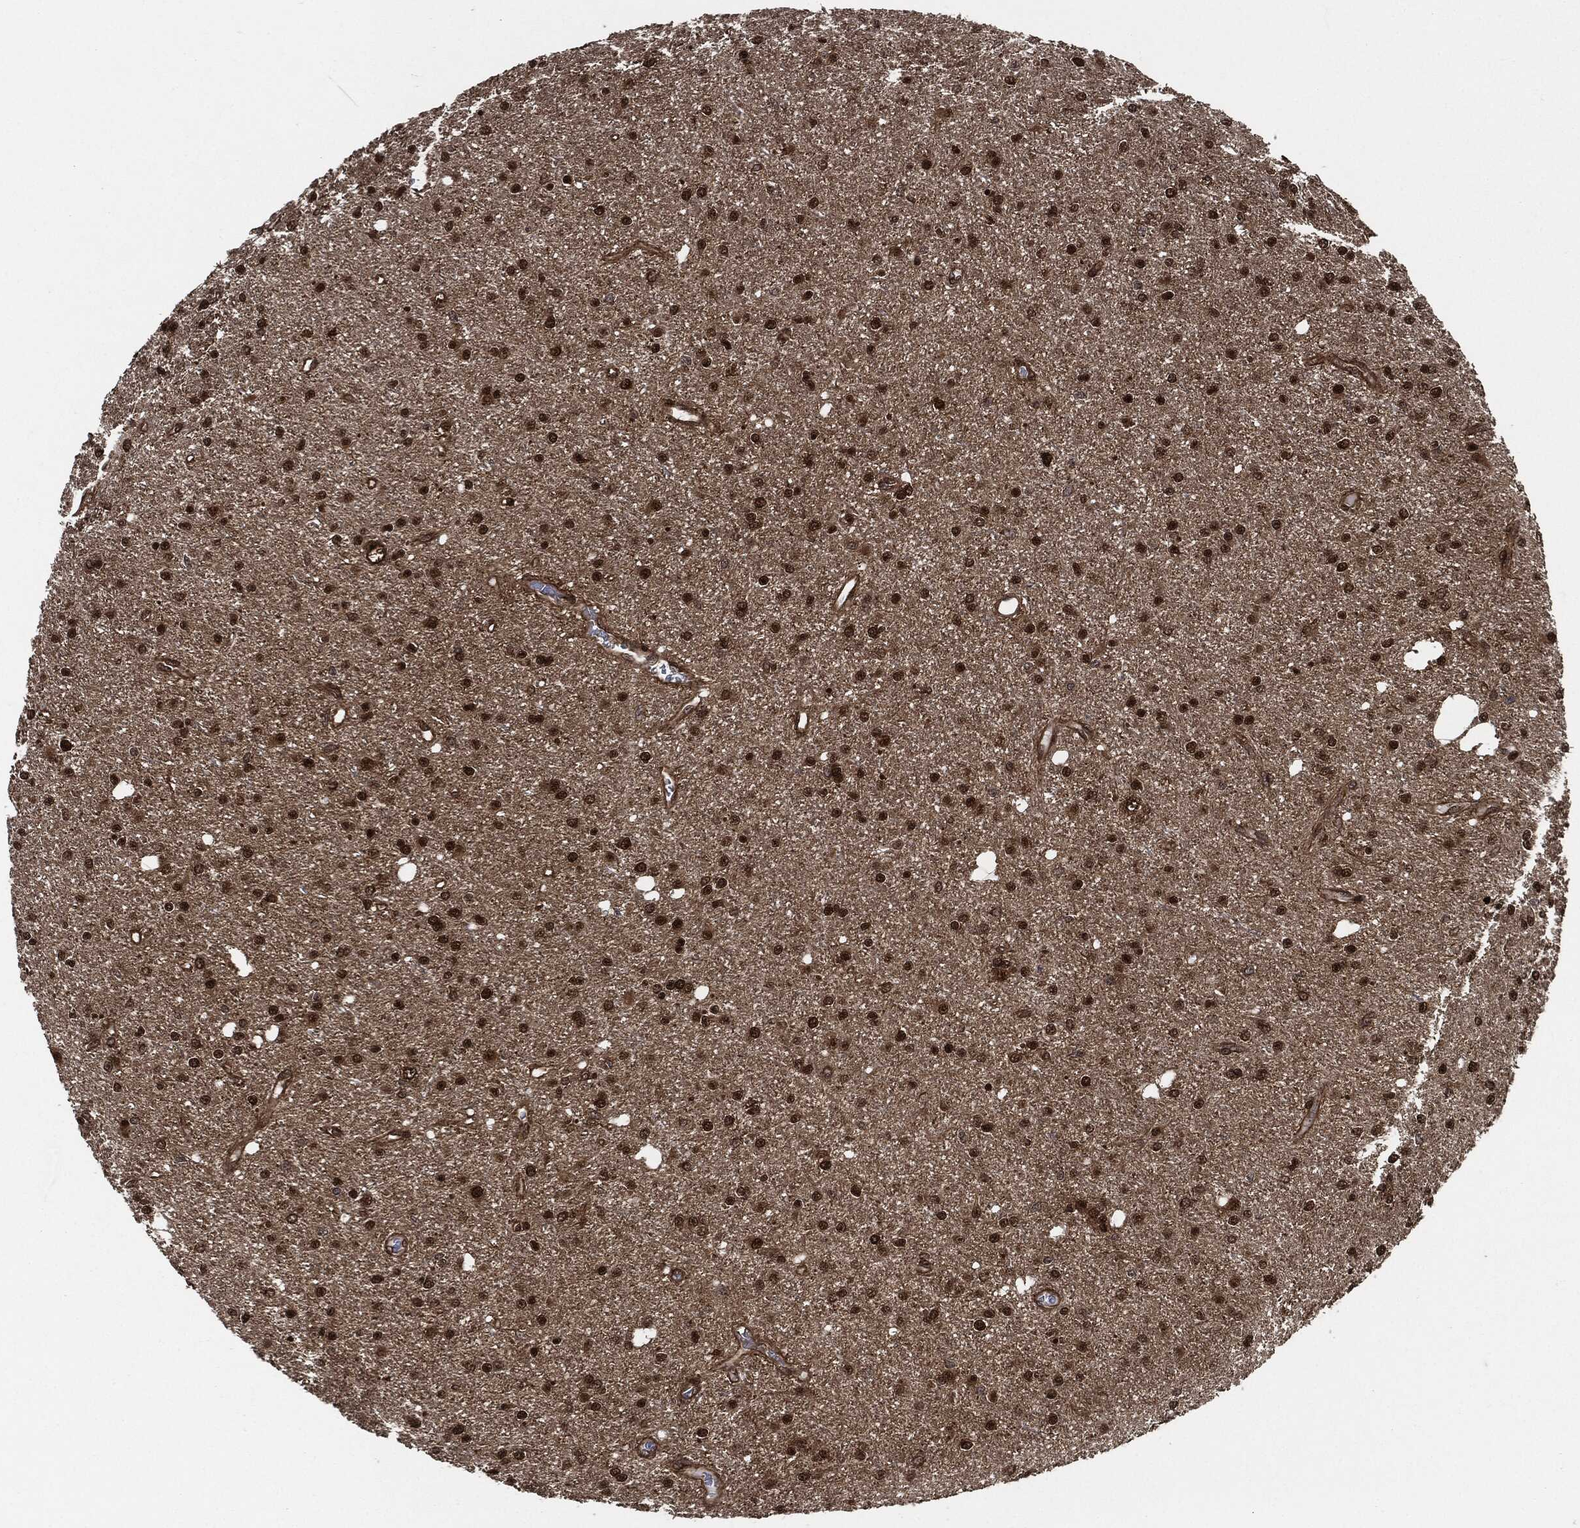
{"staining": {"intensity": "strong", "quantity": ">75%", "location": "nuclear"}, "tissue": "glioma", "cell_type": "Tumor cells", "image_type": "cancer", "snomed": [{"axis": "morphology", "description": "Glioma, malignant, Low grade"}, {"axis": "topography", "description": "Brain"}], "caption": "DAB immunohistochemical staining of malignant glioma (low-grade) exhibits strong nuclear protein staining in about >75% of tumor cells. (Brightfield microscopy of DAB IHC at high magnification).", "gene": "DCTN1", "patient": {"sex": "male", "age": 27}}